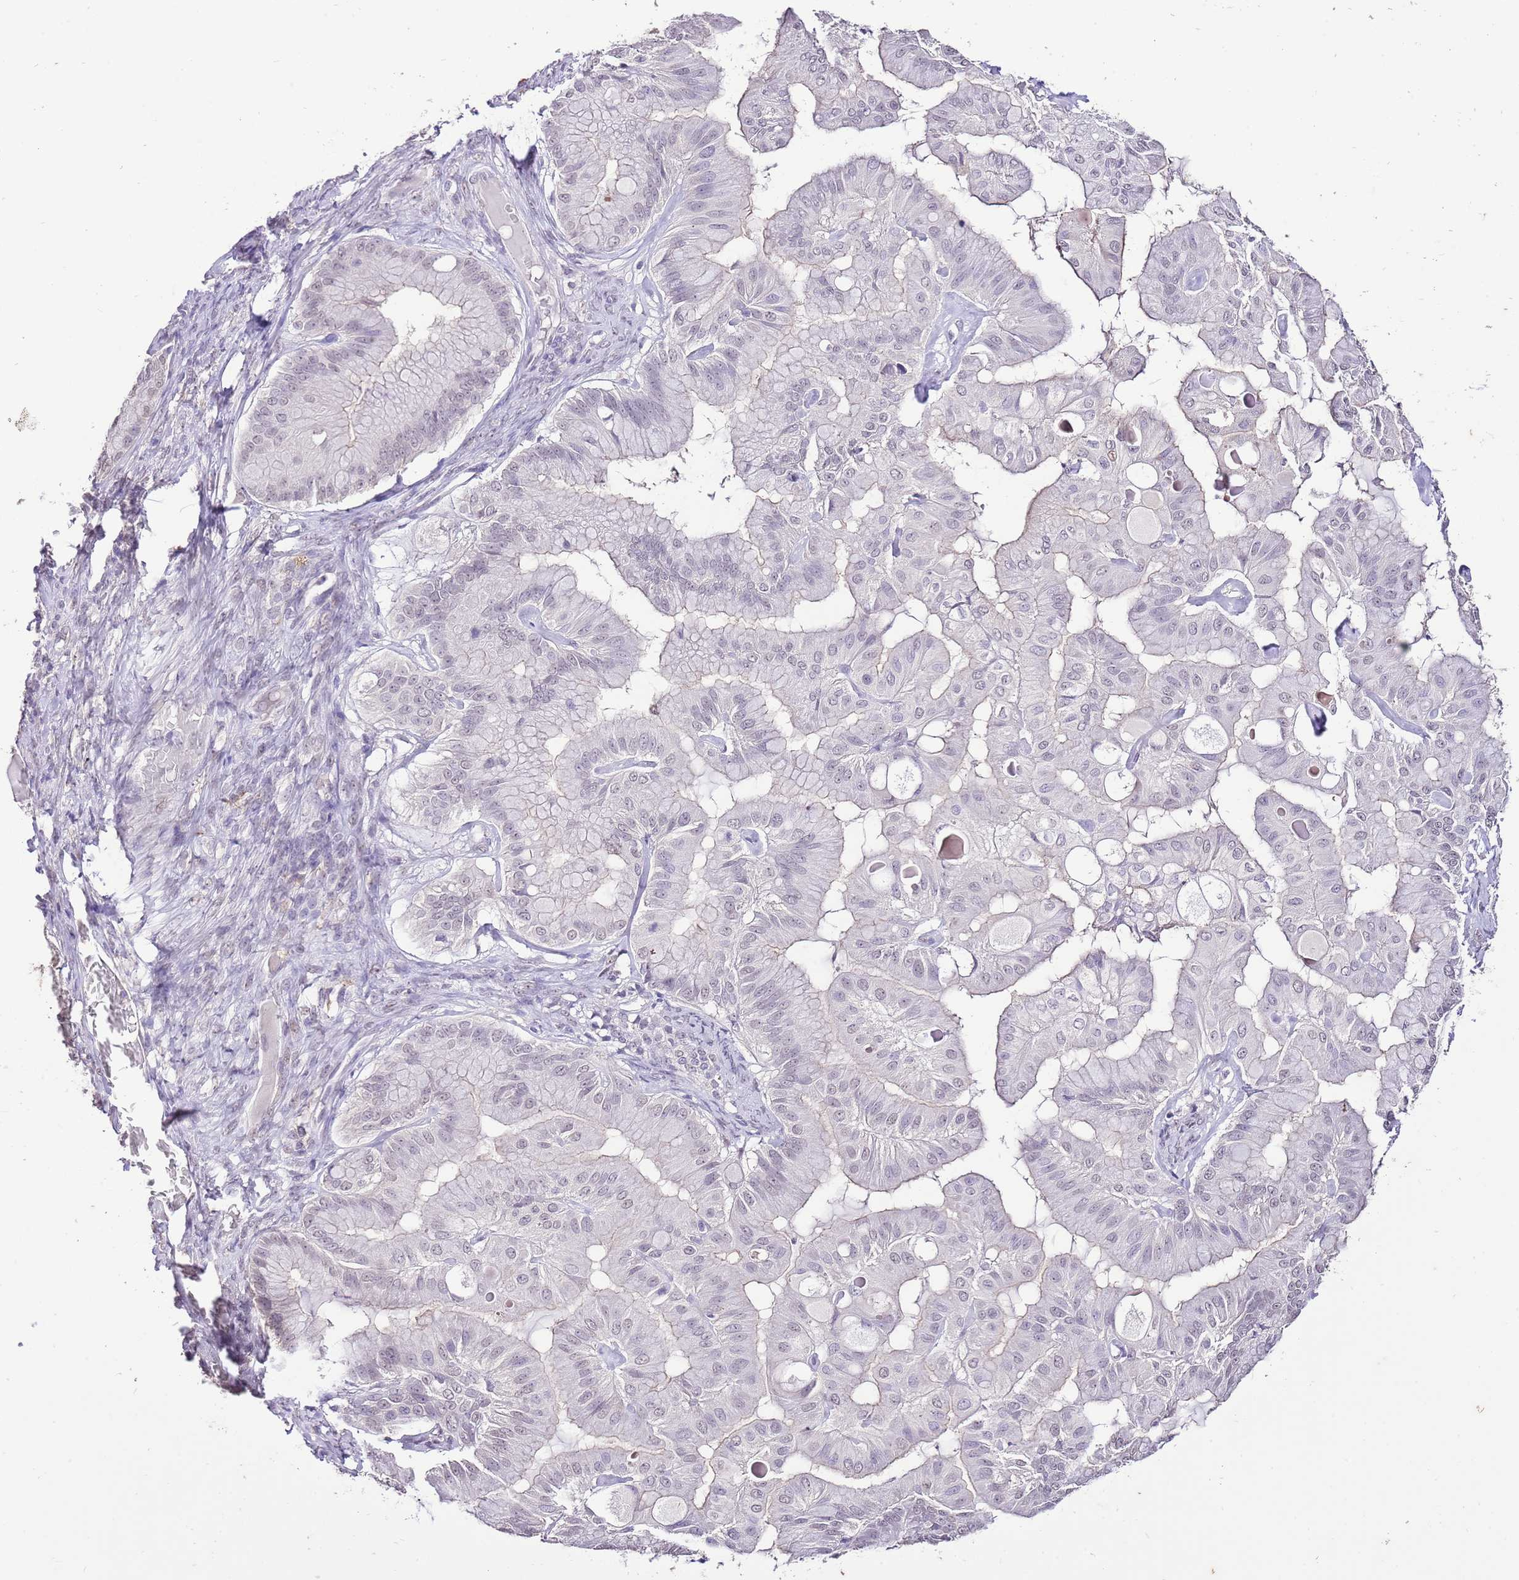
{"staining": {"intensity": "weak", "quantity": "<25%", "location": "nuclear"}, "tissue": "ovarian cancer", "cell_type": "Tumor cells", "image_type": "cancer", "snomed": [{"axis": "morphology", "description": "Cystadenocarcinoma, mucinous, NOS"}, {"axis": "topography", "description": "Ovary"}], "caption": "Immunohistochemistry (IHC) image of human ovarian cancer stained for a protein (brown), which exhibits no expression in tumor cells.", "gene": "IZUMO4", "patient": {"sex": "female", "age": 61}}